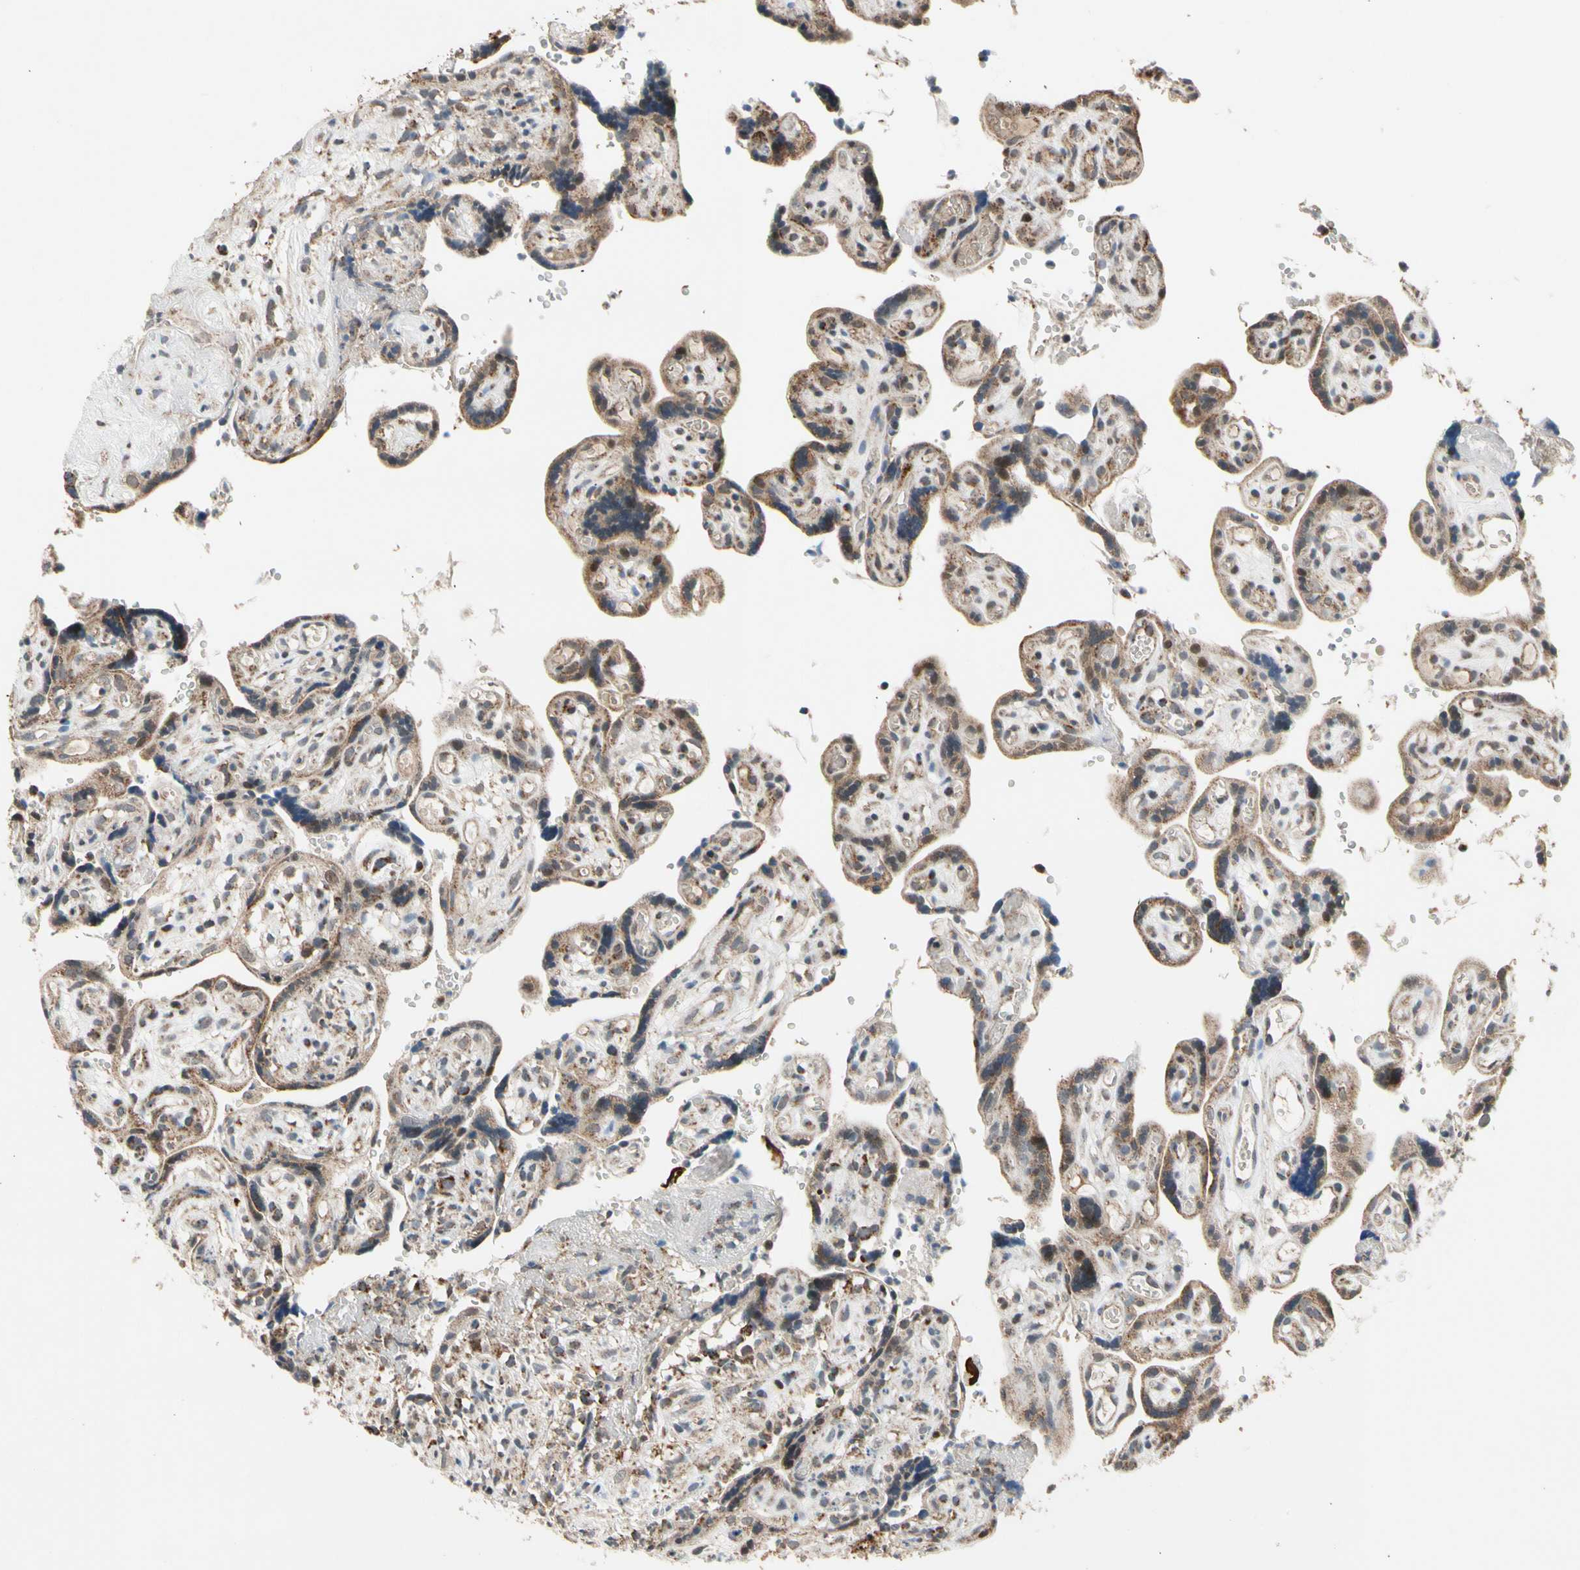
{"staining": {"intensity": "moderate", "quantity": ">75%", "location": "cytoplasmic/membranous"}, "tissue": "placenta", "cell_type": "Decidual cells", "image_type": "normal", "snomed": [{"axis": "morphology", "description": "Normal tissue, NOS"}, {"axis": "topography", "description": "Placenta"}], "caption": "Immunohistochemistry (IHC) (DAB) staining of unremarkable human placenta demonstrates moderate cytoplasmic/membranous protein staining in approximately >75% of decidual cells. (DAB IHC with brightfield microscopy, high magnification).", "gene": "KHDC4", "patient": {"sex": "female", "age": 30}}